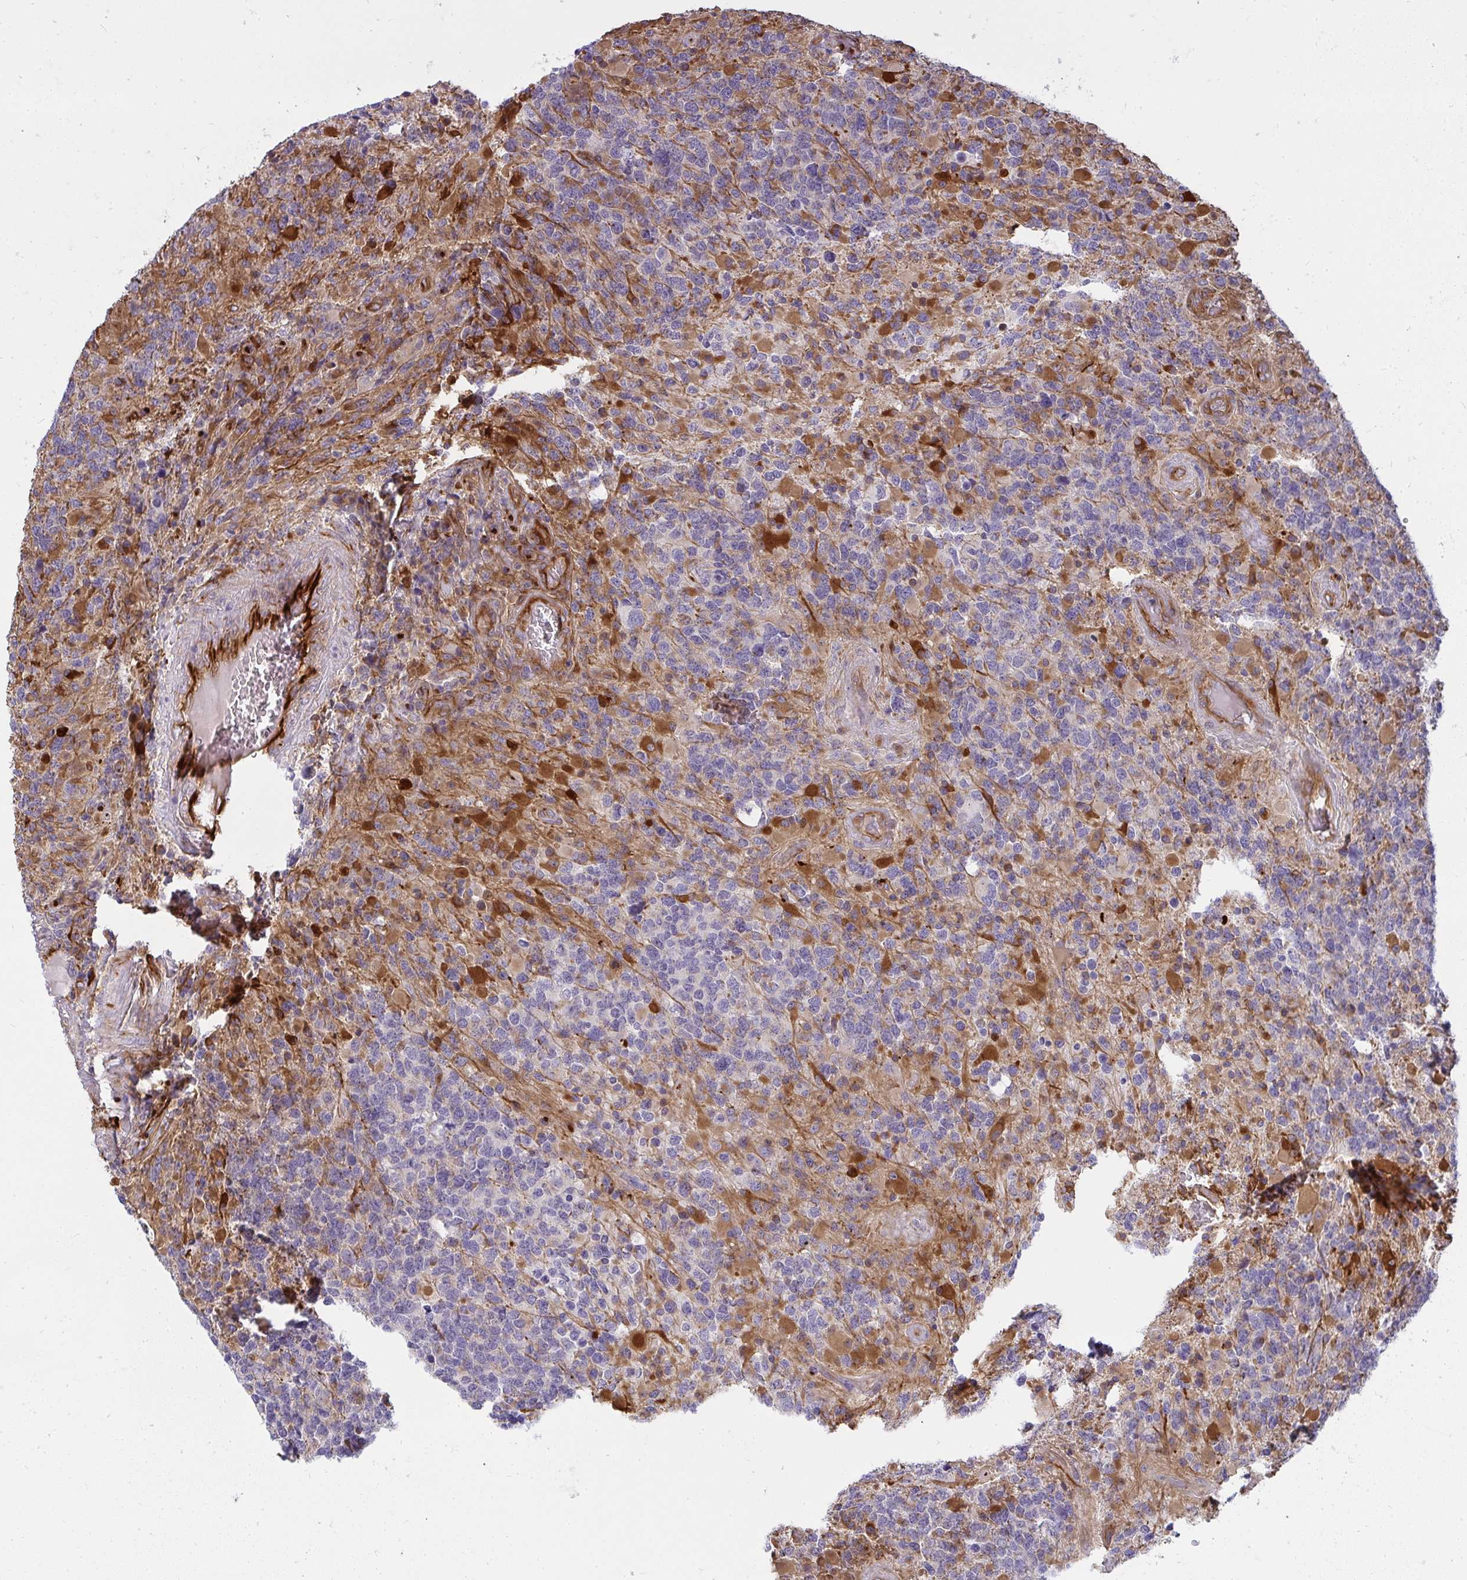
{"staining": {"intensity": "moderate", "quantity": "<25%", "location": "cytoplasmic/membranous"}, "tissue": "glioma", "cell_type": "Tumor cells", "image_type": "cancer", "snomed": [{"axis": "morphology", "description": "Glioma, malignant, High grade"}, {"axis": "topography", "description": "Brain"}], "caption": "The micrograph shows staining of malignant glioma (high-grade), revealing moderate cytoplasmic/membranous protein expression (brown color) within tumor cells.", "gene": "IFIT3", "patient": {"sex": "female", "age": 40}}